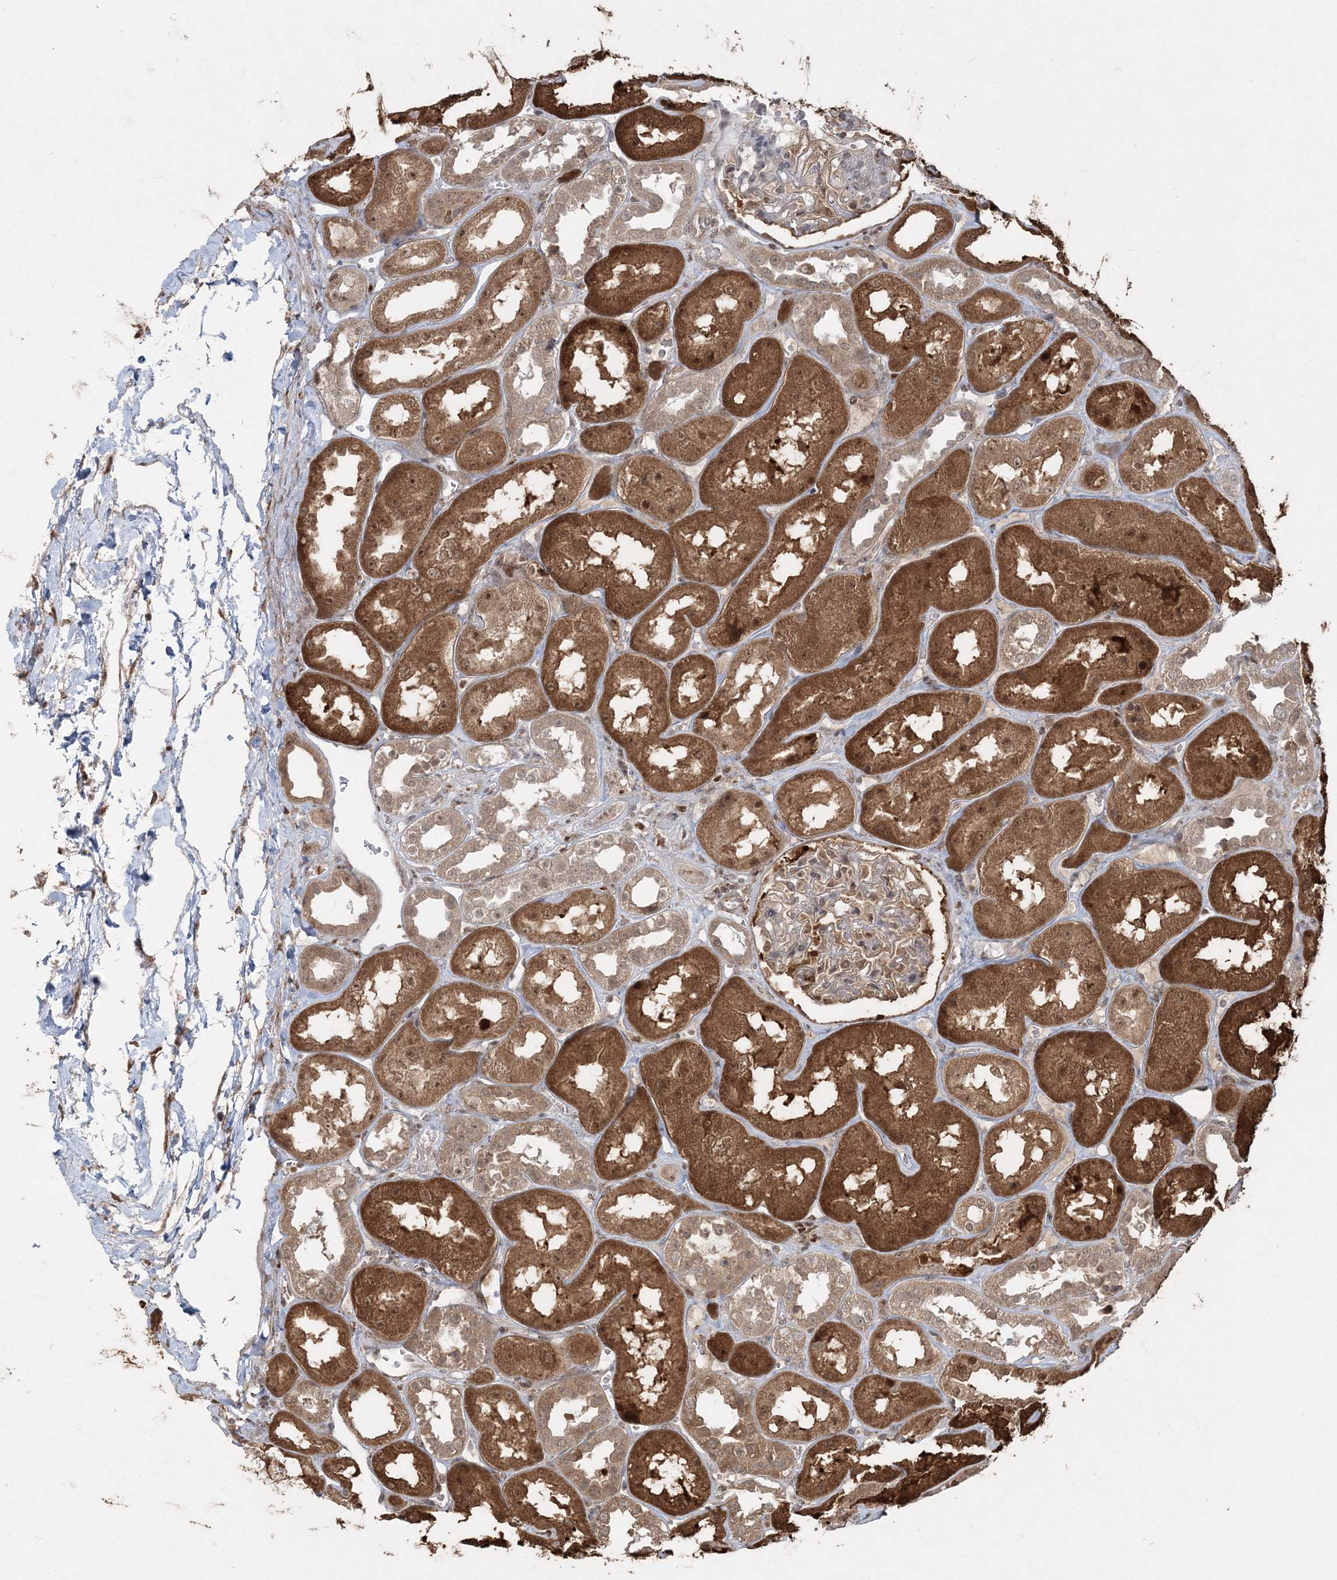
{"staining": {"intensity": "moderate", "quantity": "<25%", "location": "cytoplasmic/membranous"}, "tissue": "kidney", "cell_type": "Cells in glomeruli", "image_type": "normal", "snomed": [{"axis": "morphology", "description": "Normal tissue, NOS"}, {"axis": "topography", "description": "Kidney"}], "caption": "Immunohistochemical staining of normal kidney reveals low levels of moderate cytoplasmic/membranous staining in about <25% of cells in glomeruli.", "gene": "SLU7", "patient": {"sex": "male", "age": 70}}